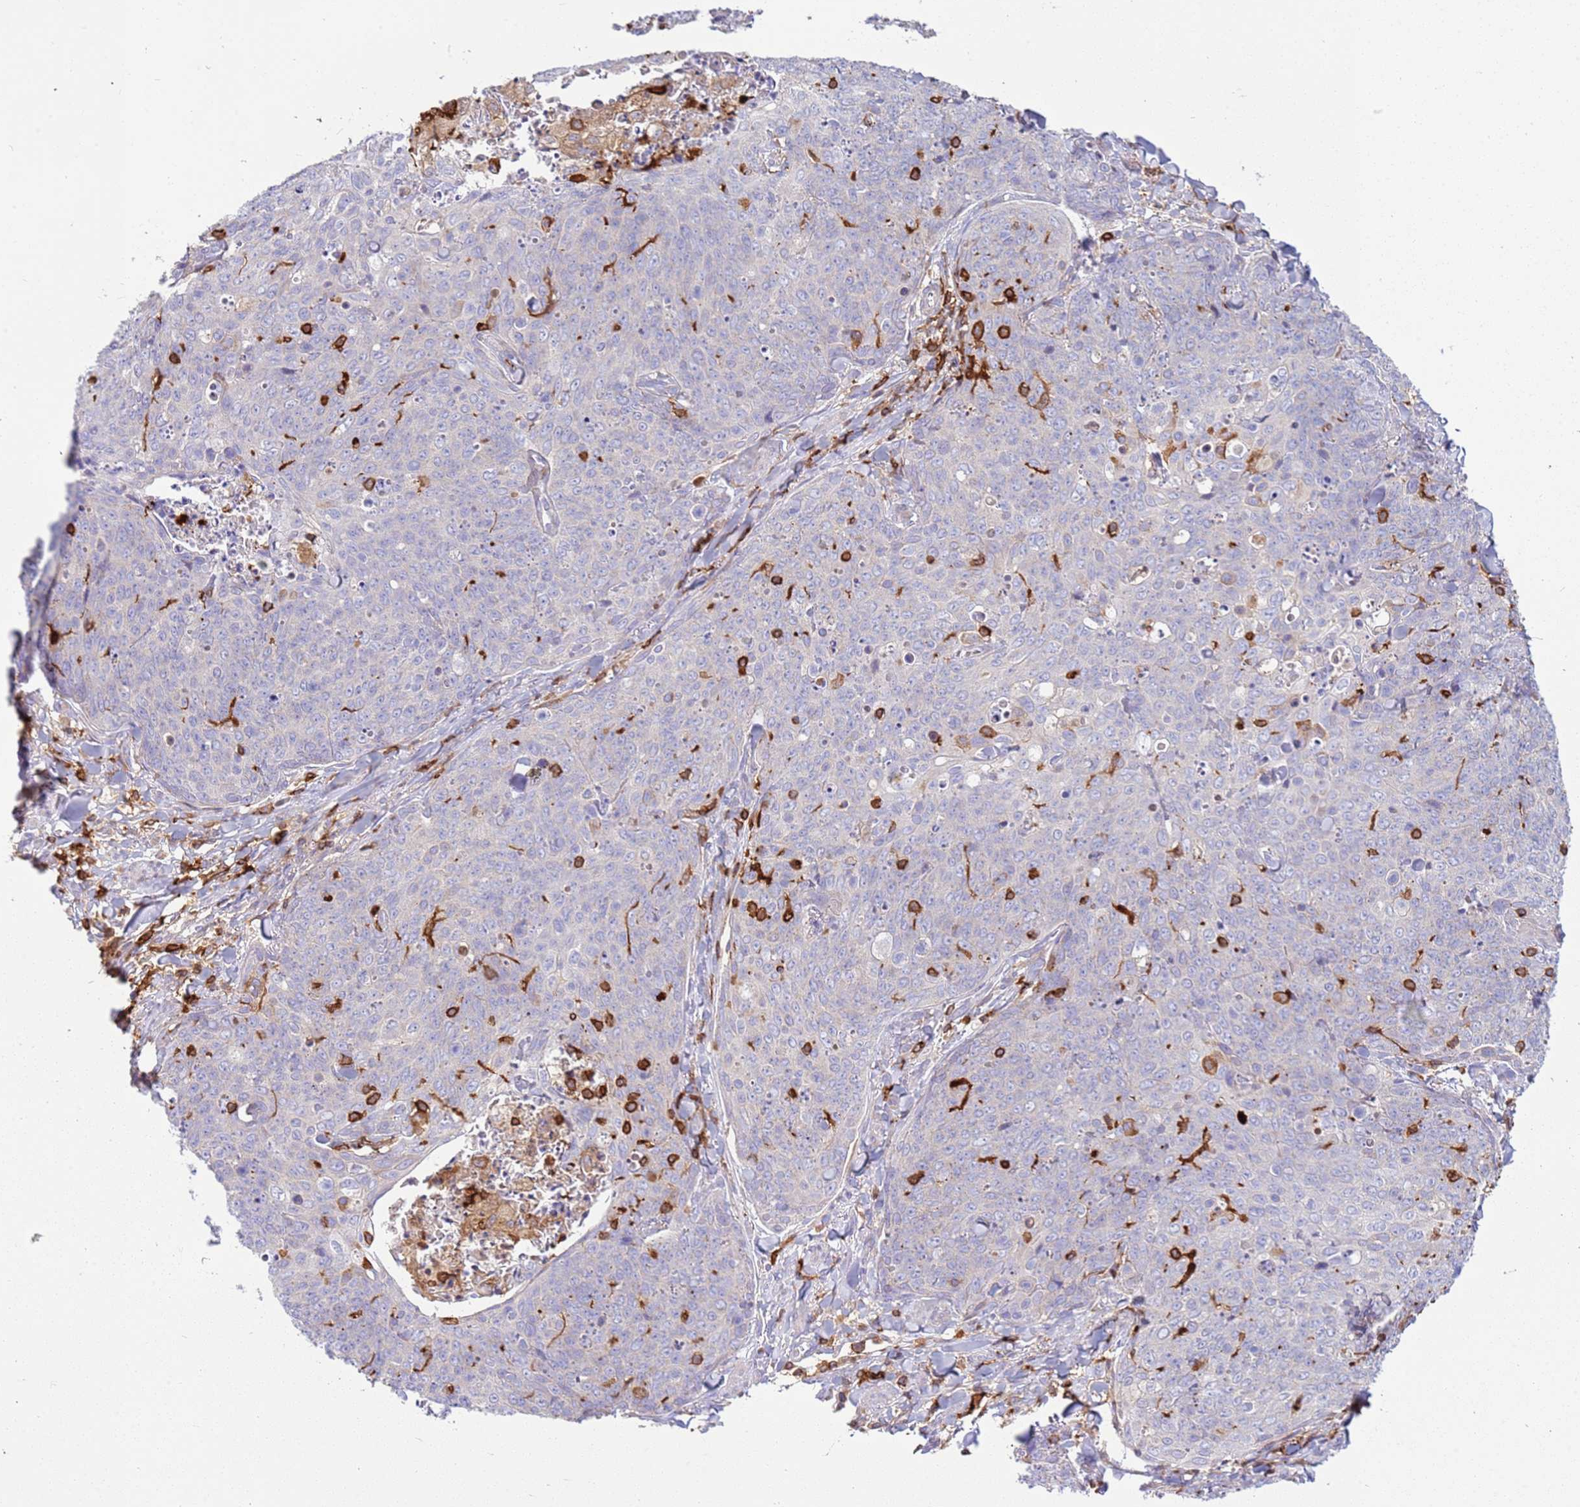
{"staining": {"intensity": "negative", "quantity": "none", "location": "none"}, "tissue": "skin cancer", "cell_type": "Tumor cells", "image_type": "cancer", "snomed": [{"axis": "morphology", "description": "Squamous cell carcinoma, NOS"}, {"axis": "topography", "description": "Skin"}, {"axis": "topography", "description": "Vulva"}], "caption": "Immunohistochemistry micrograph of skin squamous cell carcinoma stained for a protein (brown), which reveals no expression in tumor cells. (Stains: DAB (3,3'-diaminobenzidine) immunohistochemistry (IHC) with hematoxylin counter stain, Microscopy: brightfield microscopy at high magnification).", "gene": "TTPAL", "patient": {"sex": "female", "age": 85}}